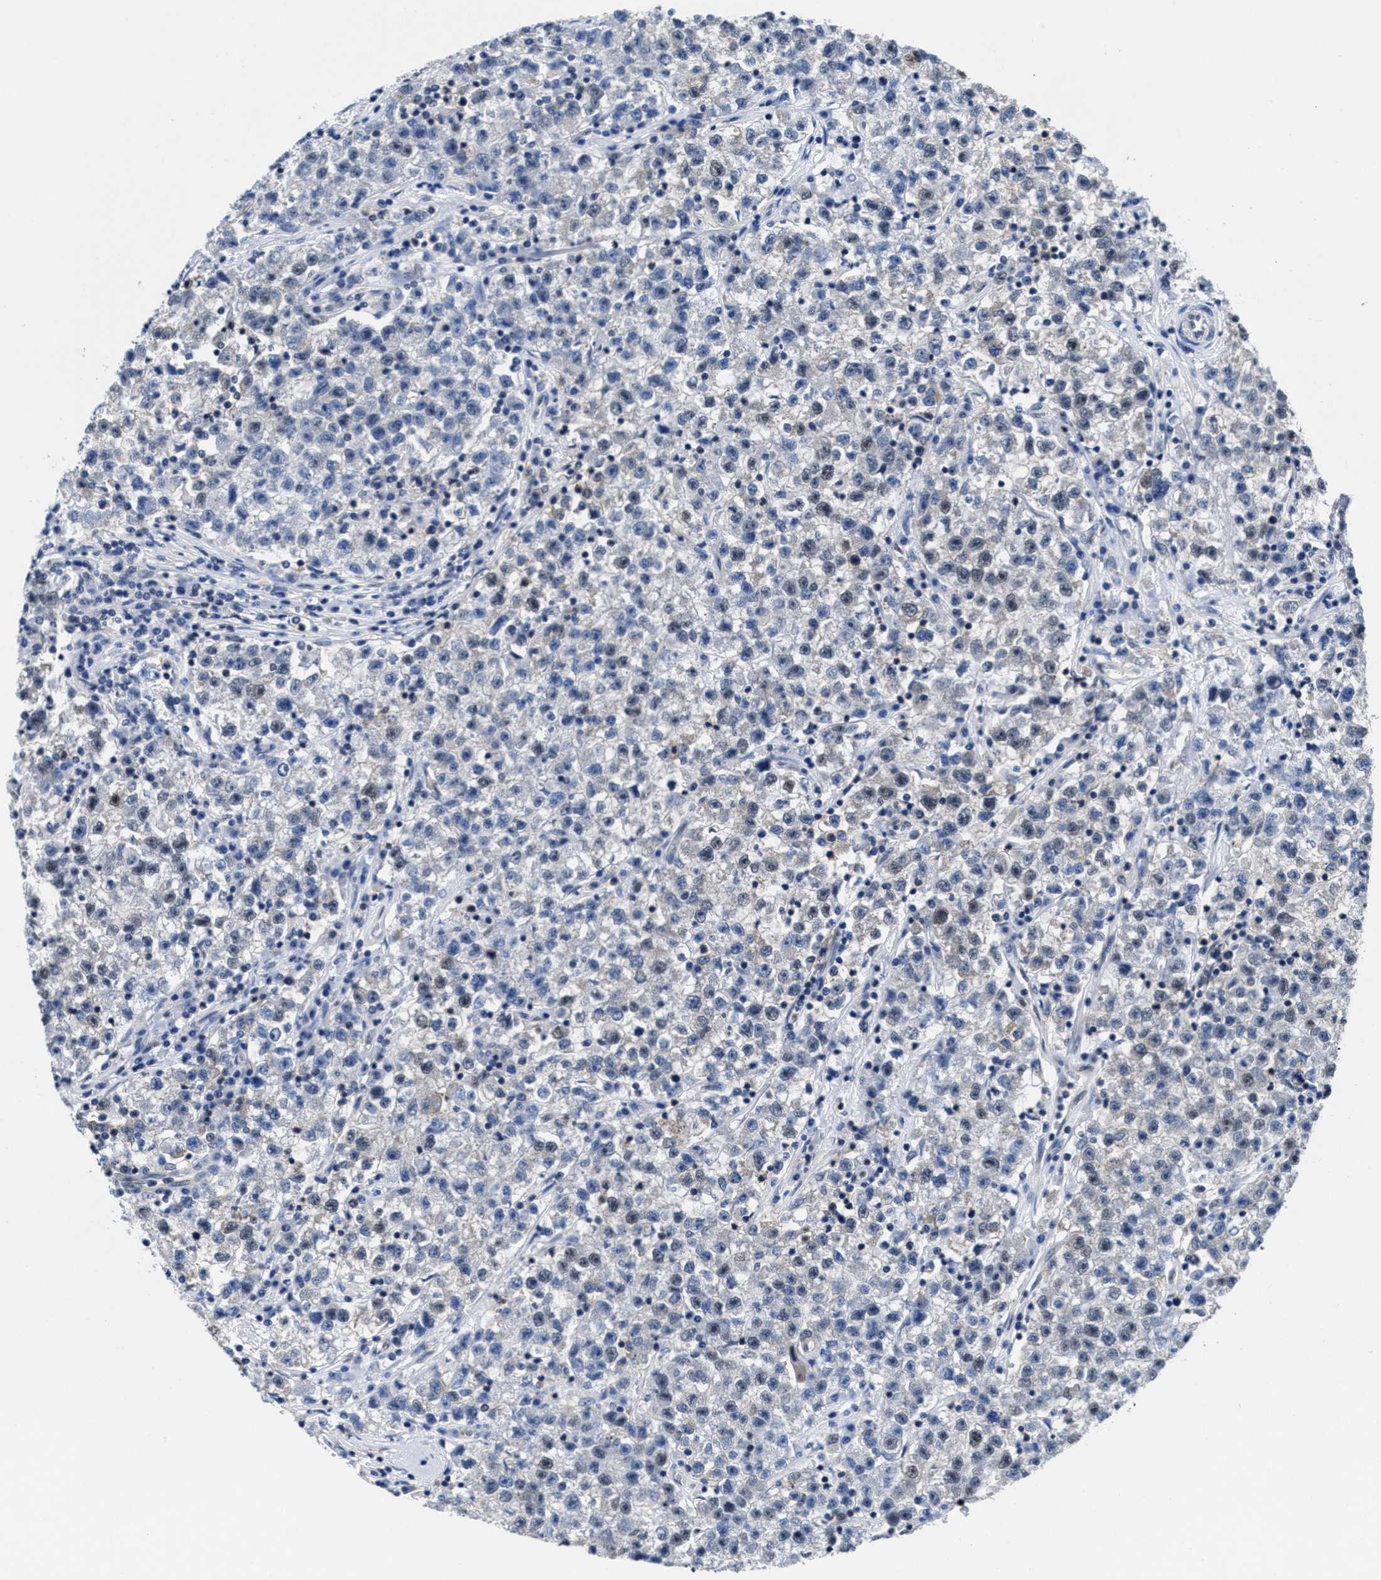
{"staining": {"intensity": "weak", "quantity": "<25%", "location": "cytoplasmic/membranous,nuclear"}, "tissue": "testis cancer", "cell_type": "Tumor cells", "image_type": "cancer", "snomed": [{"axis": "morphology", "description": "Seminoma, NOS"}, {"axis": "topography", "description": "Testis"}], "caption": "IHC micrograph of neoplastic tissue: human testis cancer stained with DAB (3,3'-diaminobenzidine) reveals no significant protein expression in tumor cells.", "gene": "ACLY", "patient": {"sex": "male", "age": 22}}